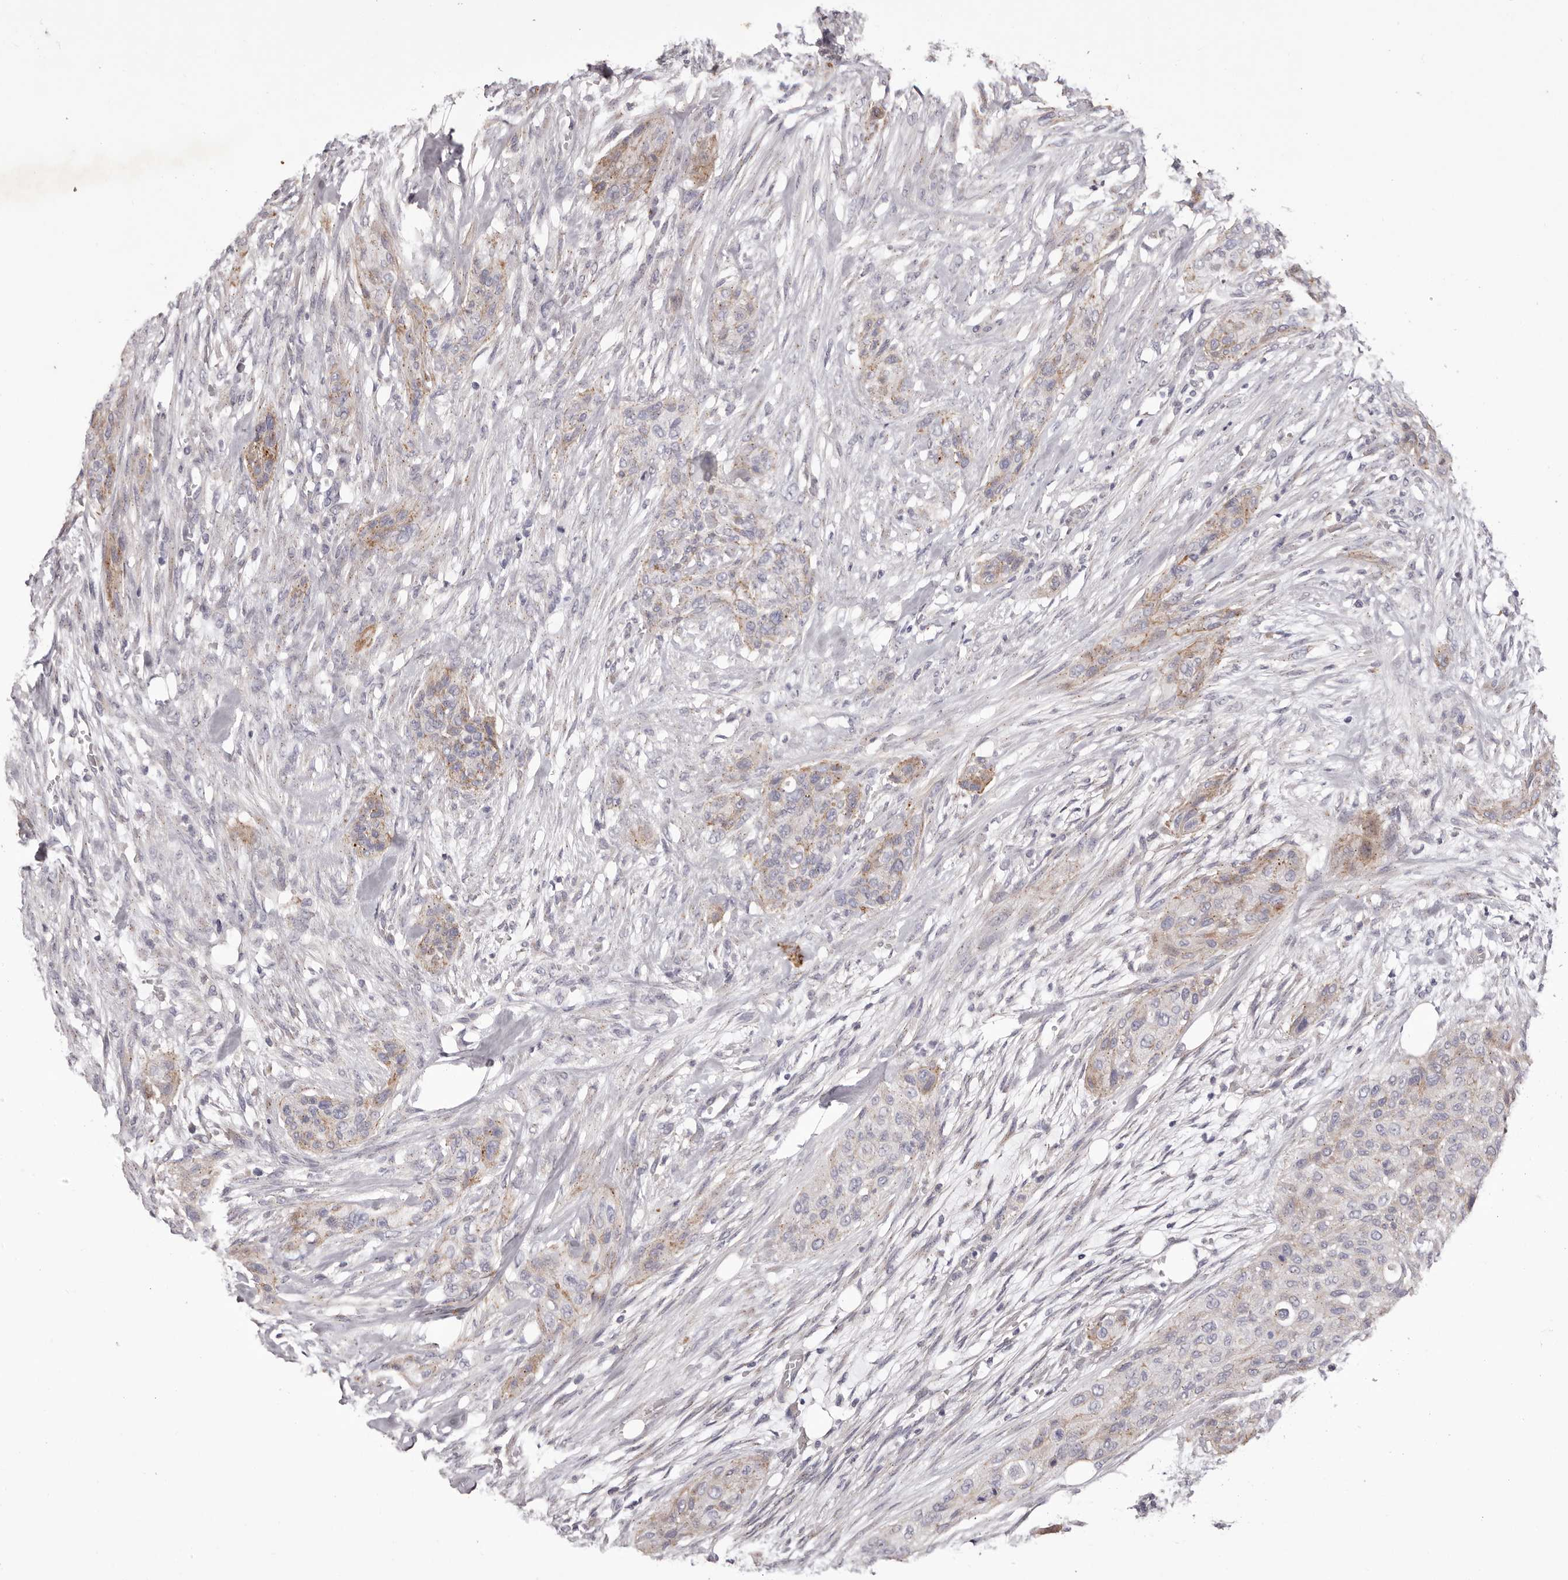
{"staining": {"intensity": "moderate", "quantity": "<25%", "location": "cytoplasmic/membranous"}, "tissue": "urothelial cancer", "cell_type": "Tumor cells", "image_type": "cancer", "snomed": [{"axis": "morphology", "description": "Urothelial carcinoma, High grade"}, {"axis": "topography", "description": "Urinary bladder"}], "caption": "IHC image of neoplastic tissue: human urothelial cancer stained using immunohistochemistry (IHC) reveals low levels of moderate protein expression localized specifically in the cytoplasmic/membranous of tumor cells, appearing as a cytoplasmic/membranous brown color.", "gene": "PEG10", "patient": {"sex": "male", "age": 35}}